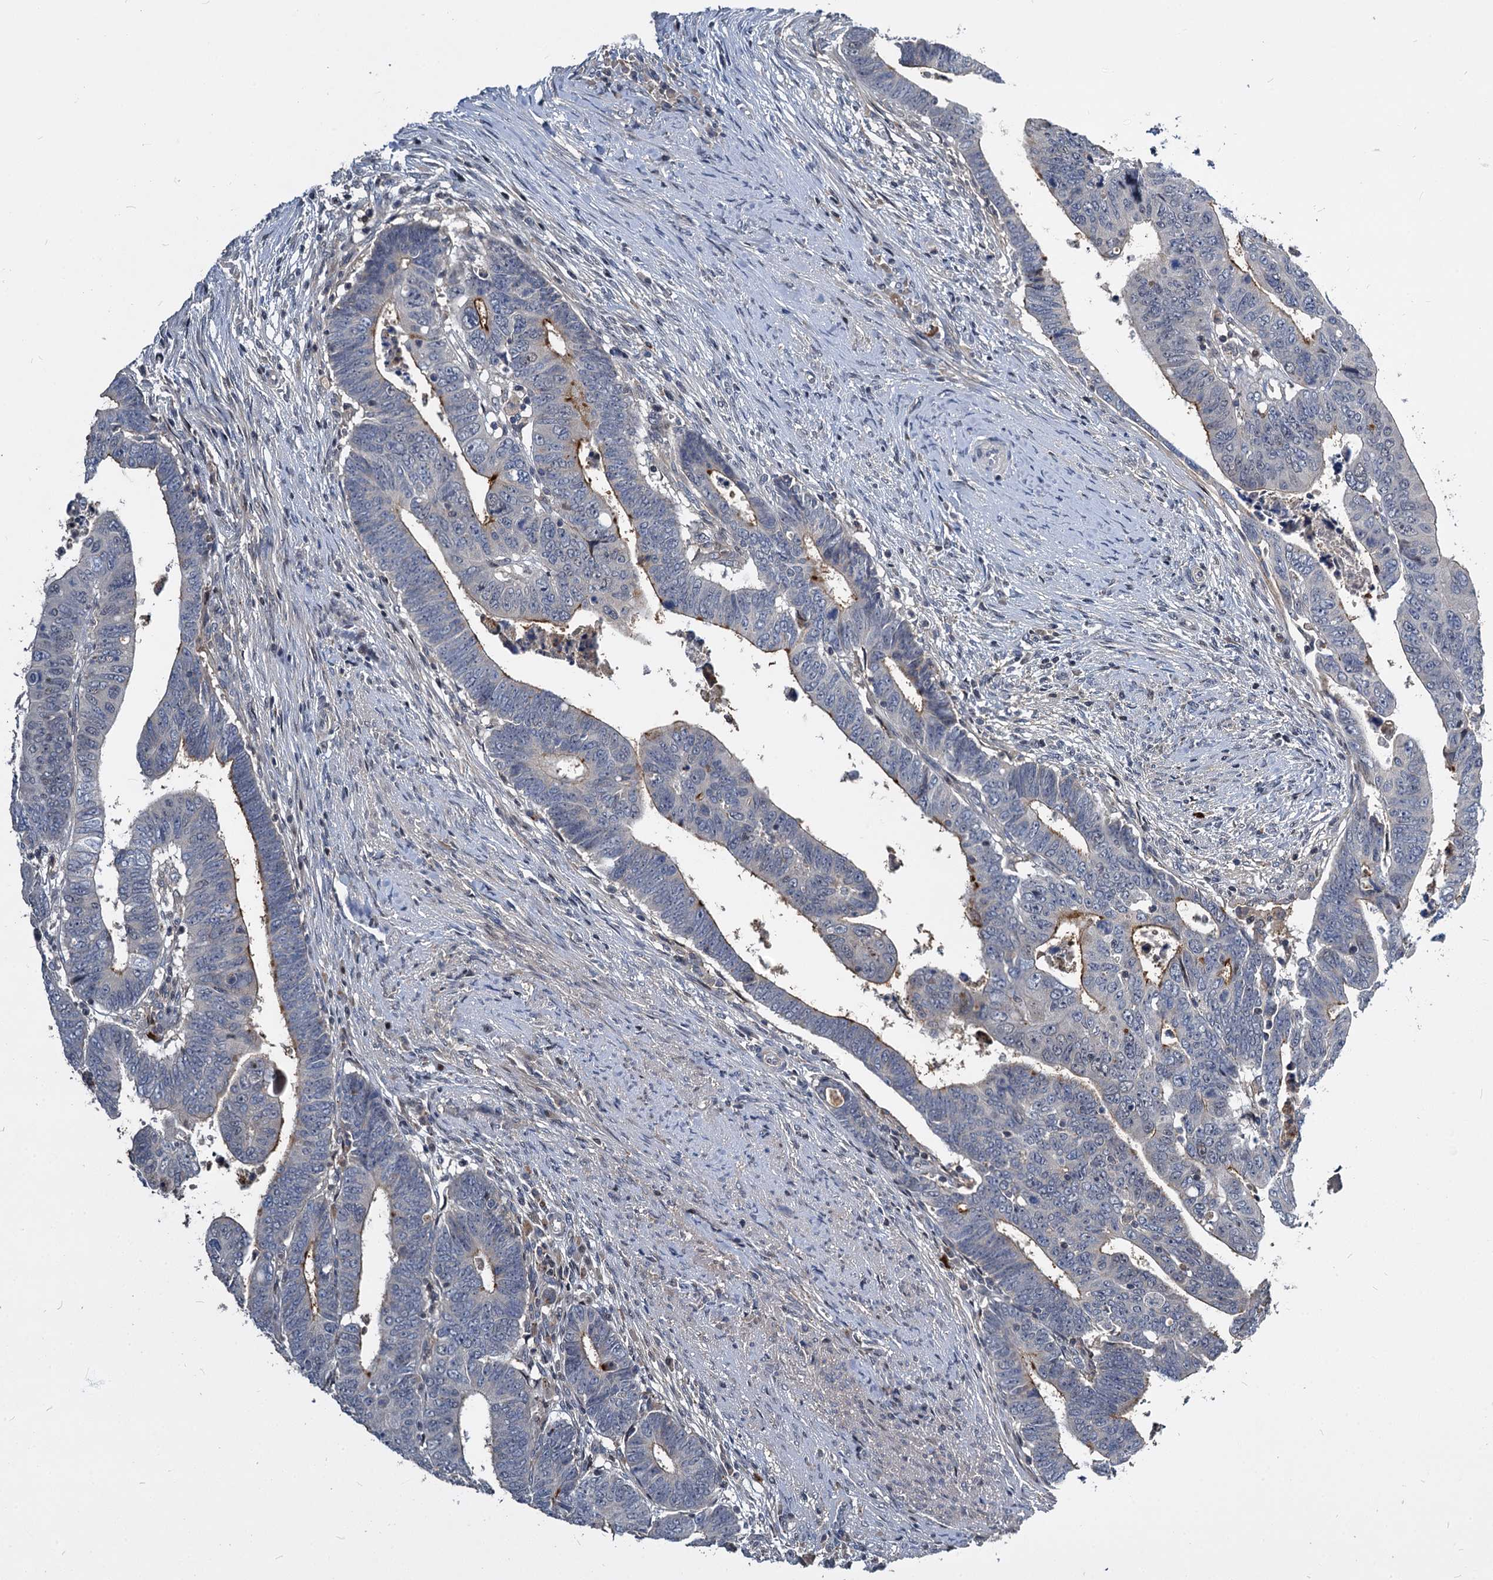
{"staining": {"intensity": "moderate", "quantity": "<25%", "location": "cytoplasmic/membranous"}, "tissue": "colorectal cancer", "cell_type": "Tumor cells", "image_type": "cancer", "snomed": [{"axis": "morphology", "description": "Normal tissue, NOS"}, {"axis": "morphology", "description": "Adenocarcinoma, NOS"}, {"axis": "topography", "description": "Rectum"}], "caption": "Moderate cytoplasmic/membranous staining is identified in about <25% of tumor cells in colorectal adenocarcinoma. Nuclei are stained in blue.", "gene": "ATG101", "patient": {"sex": "female", "age": 65}}